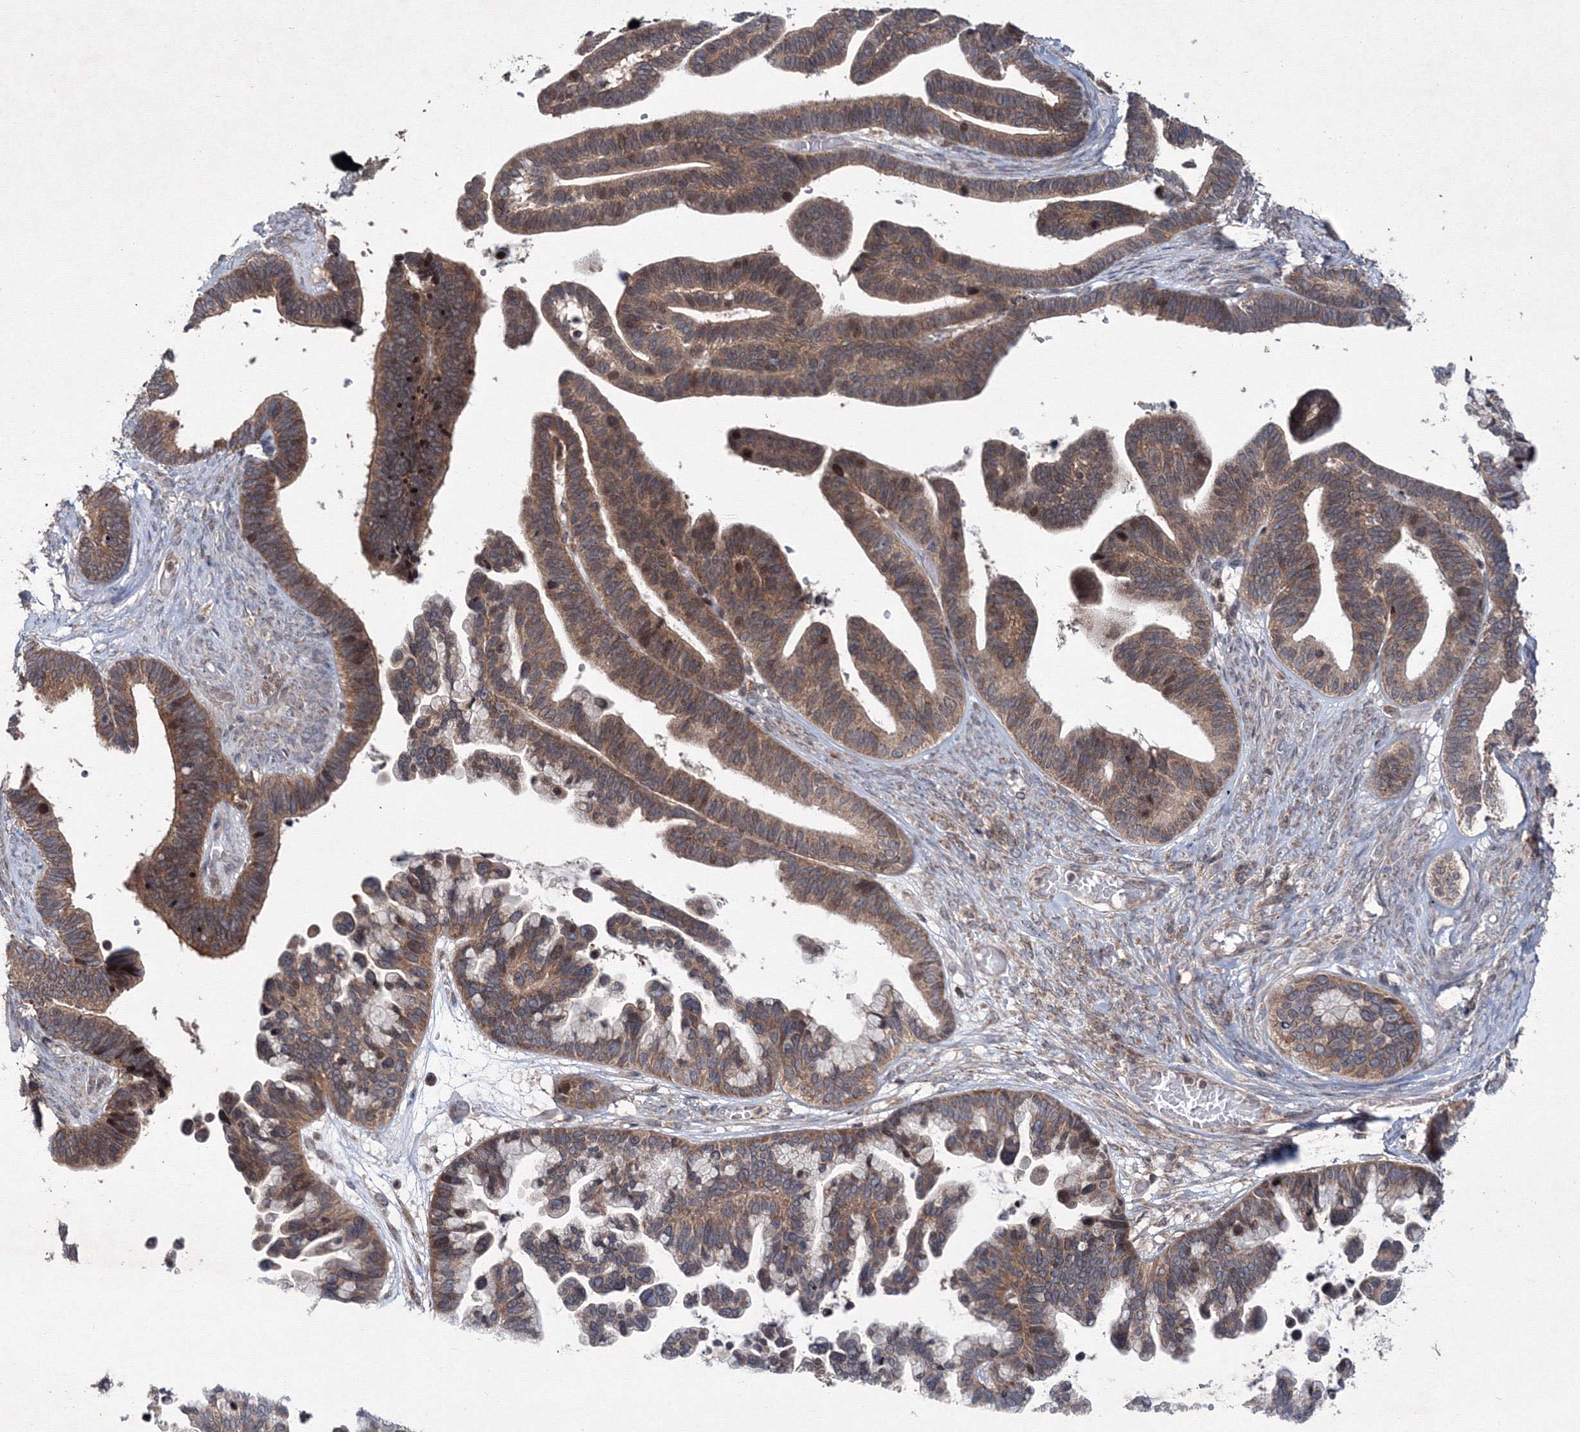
{"staining": {"intensity": "moderate", "quantity": ">75%", "location": "cytoplasmic/membranous,nuclear"}, "tissue": "ovarian cancer", "cell_type": "Tumor cells", "image_type": "cancer", "snomed": [{"axis": "morphology", "description": "Cystadenocarcinoma, serous, NOS"}, {"axis": "topography", "description": "Ovary"}], "caption": "There is medium levels of moderate cytoplasmic/membranous and nuclear positivity in tumor cells of serous cystadenocarcinoma (ovarian), as demonstrated by immunohistochemical staining (brown color).", "gene": "MKRN2", "patient": {"sex": "female", "age": 56}}